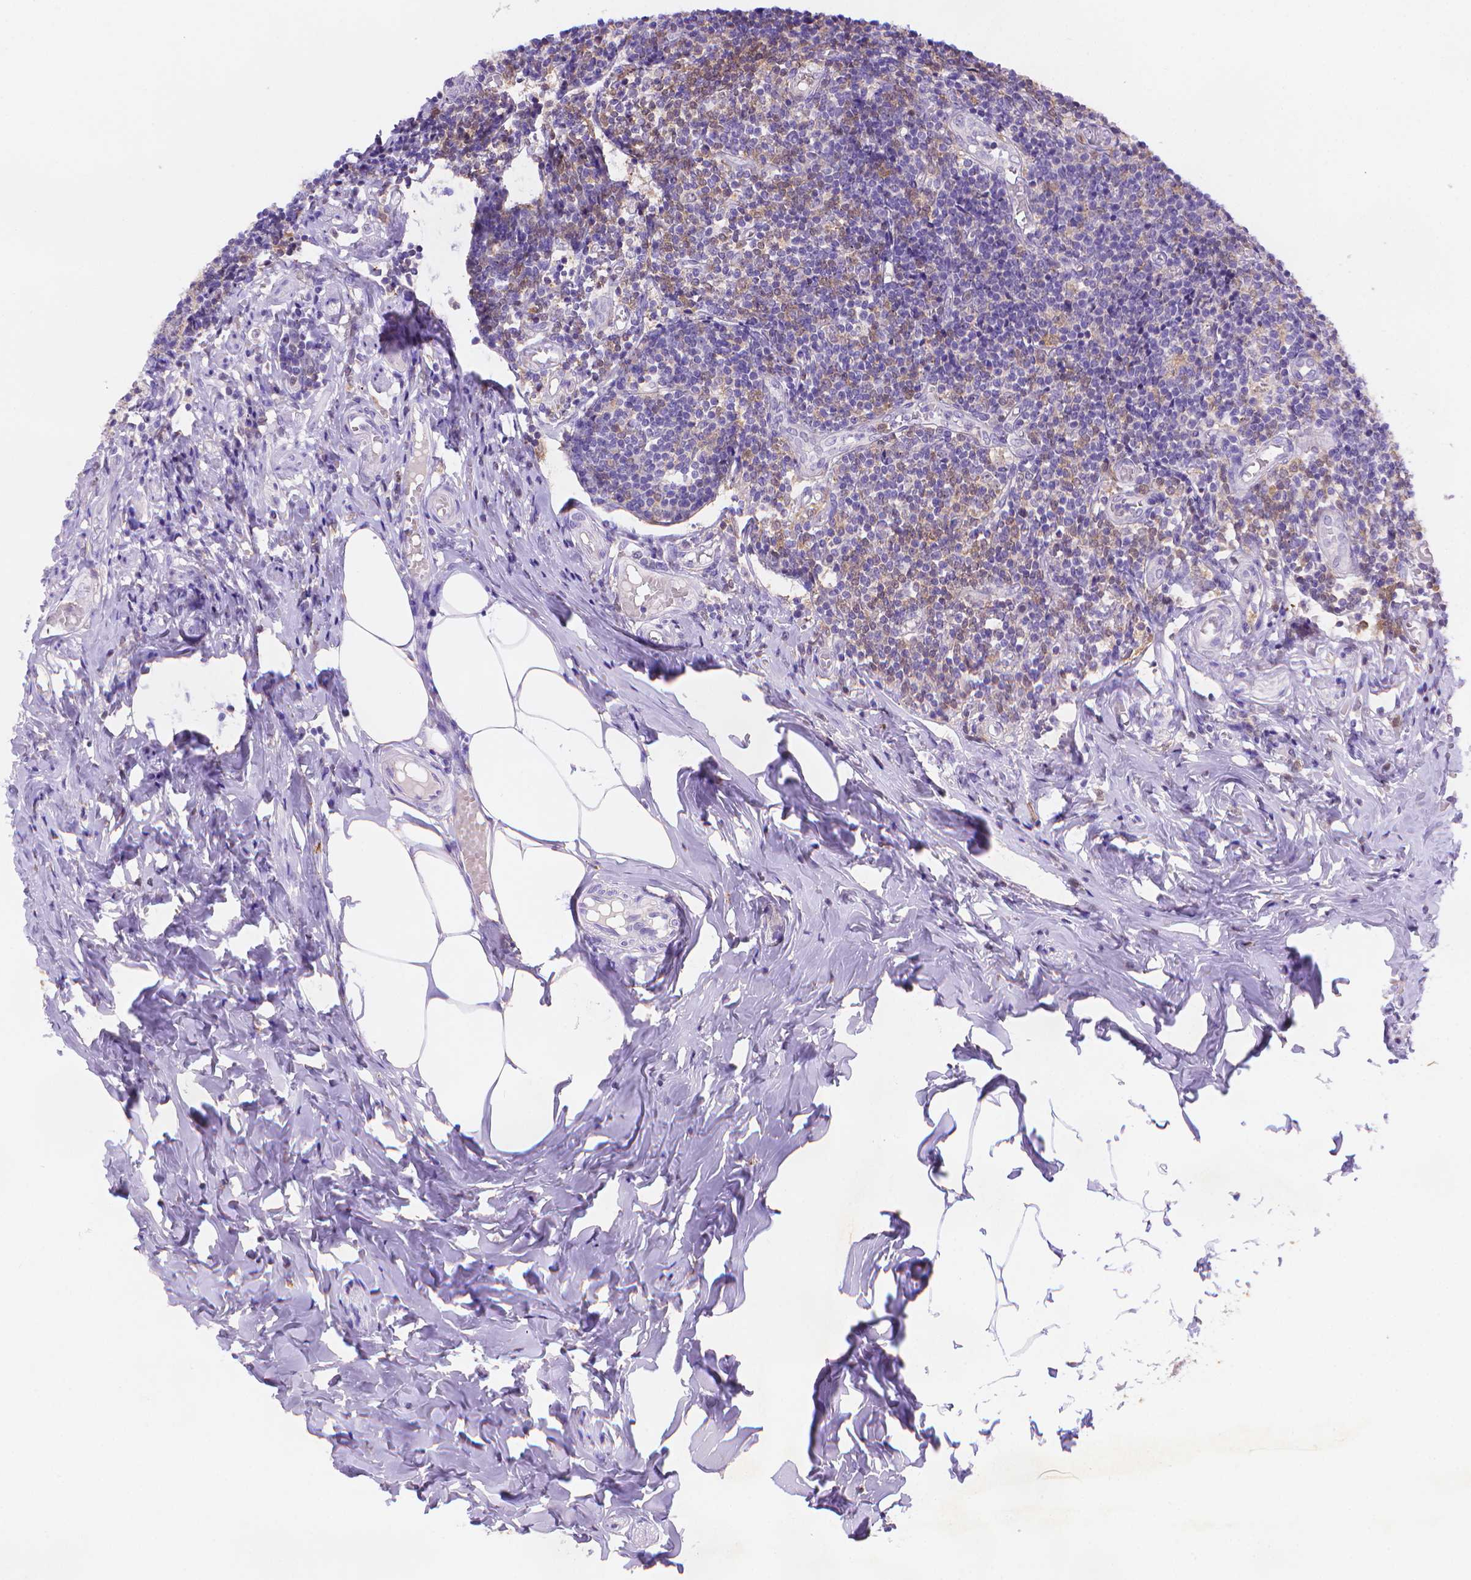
{"staining": {"intensity": "negative", "quantity": "none", "location": "none"}, "tissue": "appendix", "cell_type": "Glandular cells", "image_type": "normal", "snomed": [{"axis": "morphology", "description": "Normal tissue, NOS"}, {"axis": "topography", "description": "Appendix"}], "caption": "This is a image of immunohistochemistry (IHC) staining of benign appendix, which shows no expression in glandular cells. Brightfield microscopy of immunohistochemistry (IHC) stained with DAB (brown) and hematoxylin (blue), captured at high magnification.", "gene": "FGD2", "patient": {"sex": "female", "age": 32}}